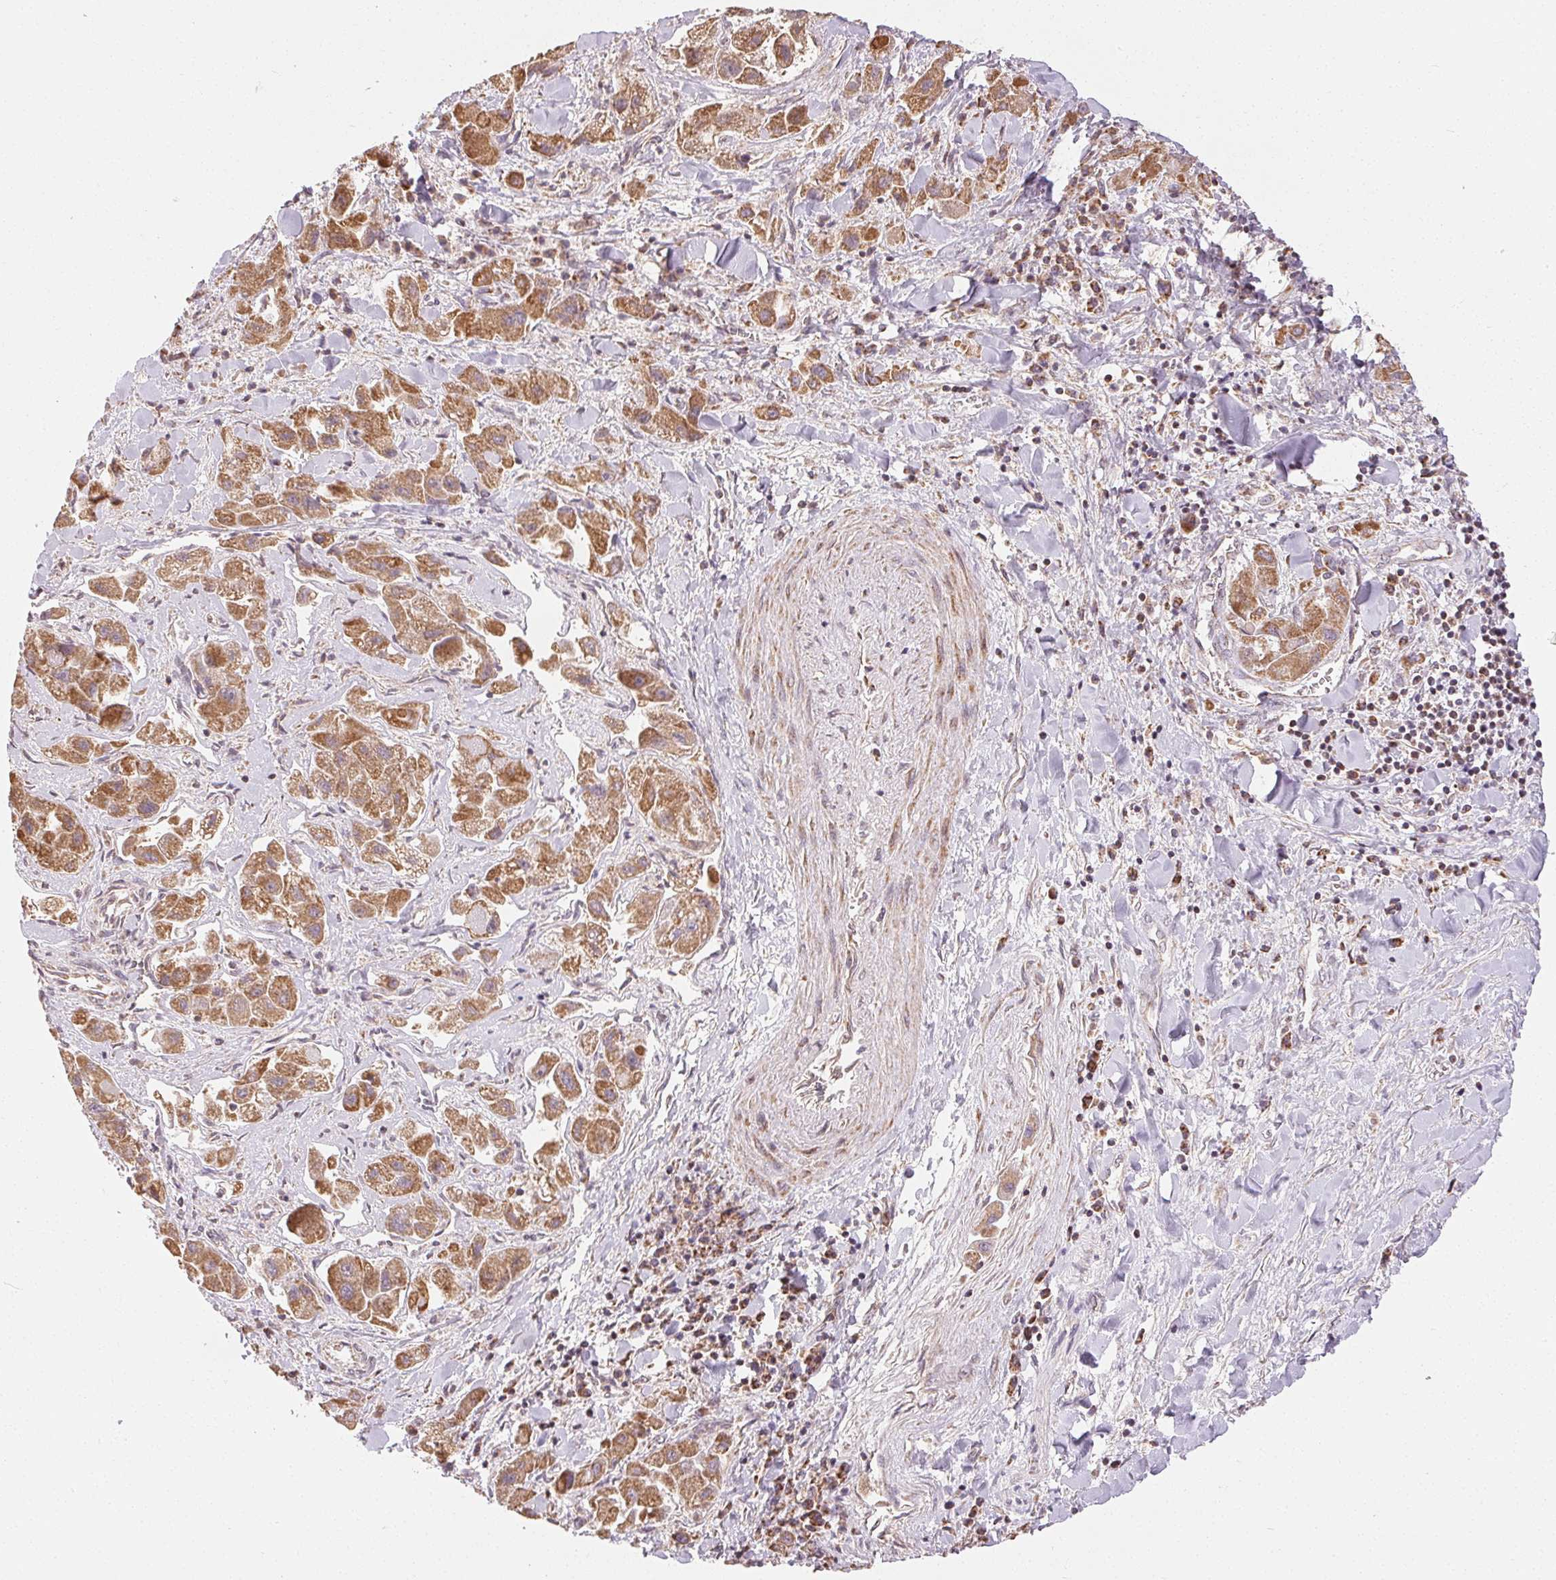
{"staining": {"intensity": "moderate", "quantity": ">75%", "location": "cytoplasmic/membranous"}, "tissue": "liver cancer", "cell_type": "Tumor cells", "image_type": "cancer", "snomed": [{"axis": "morphology", "description": "Carcinoma, Hepatocellular, NOS"}, {"axis": "topography", "description": "Liver"}], "caption": "The image reveals immunohistochemical staining of liver cancer. There is moderate cytoplasmic/membranous expression is present in about >75% of tumor cells.", "gene": "CLASP1", "patient": {"sex": "male", "age": 24}}